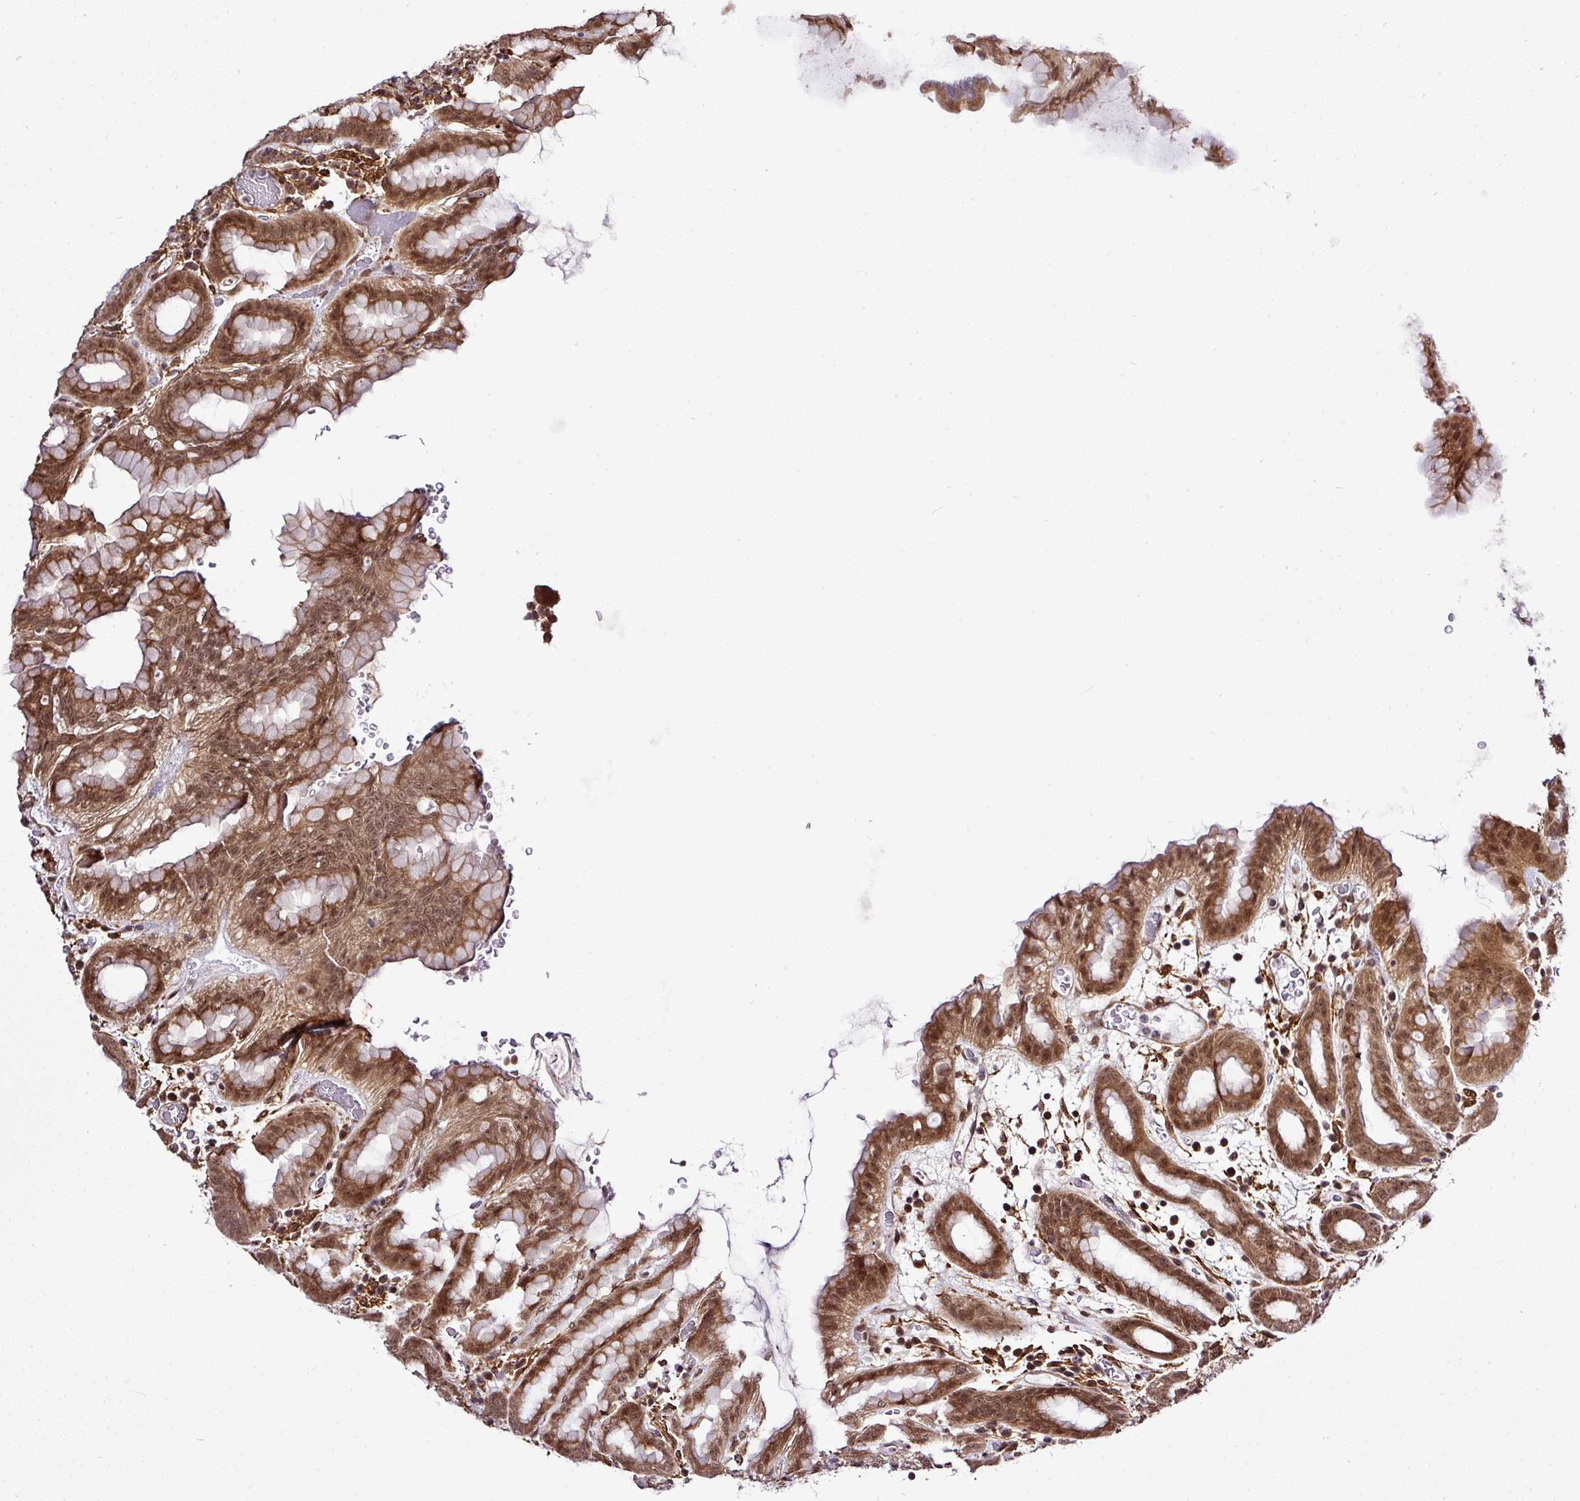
{"staining": {"intensity": "moderate", "quantity": ">75%", "location": "cytoplasmic/membranous,nuclear"}, "tissue": "stomach", "cell_type": "Glandular cells", "image_type": "normal", "snomed": [{"axis": "morphology", "description": "Normal tissue, NOS"}, {"axis": "topography", "description": "Stomach, upper"}, {"axis": "topography", "description": "Stomach"}], "caption": "Brown immunohistochemical staining in benign stomach demonstrates moderate cytoplasmic/membranous,nuclear positivity in about >75% of glandular cells.", "gene": "FAM153A", "patient": {"sex": "male", "age": 68}}